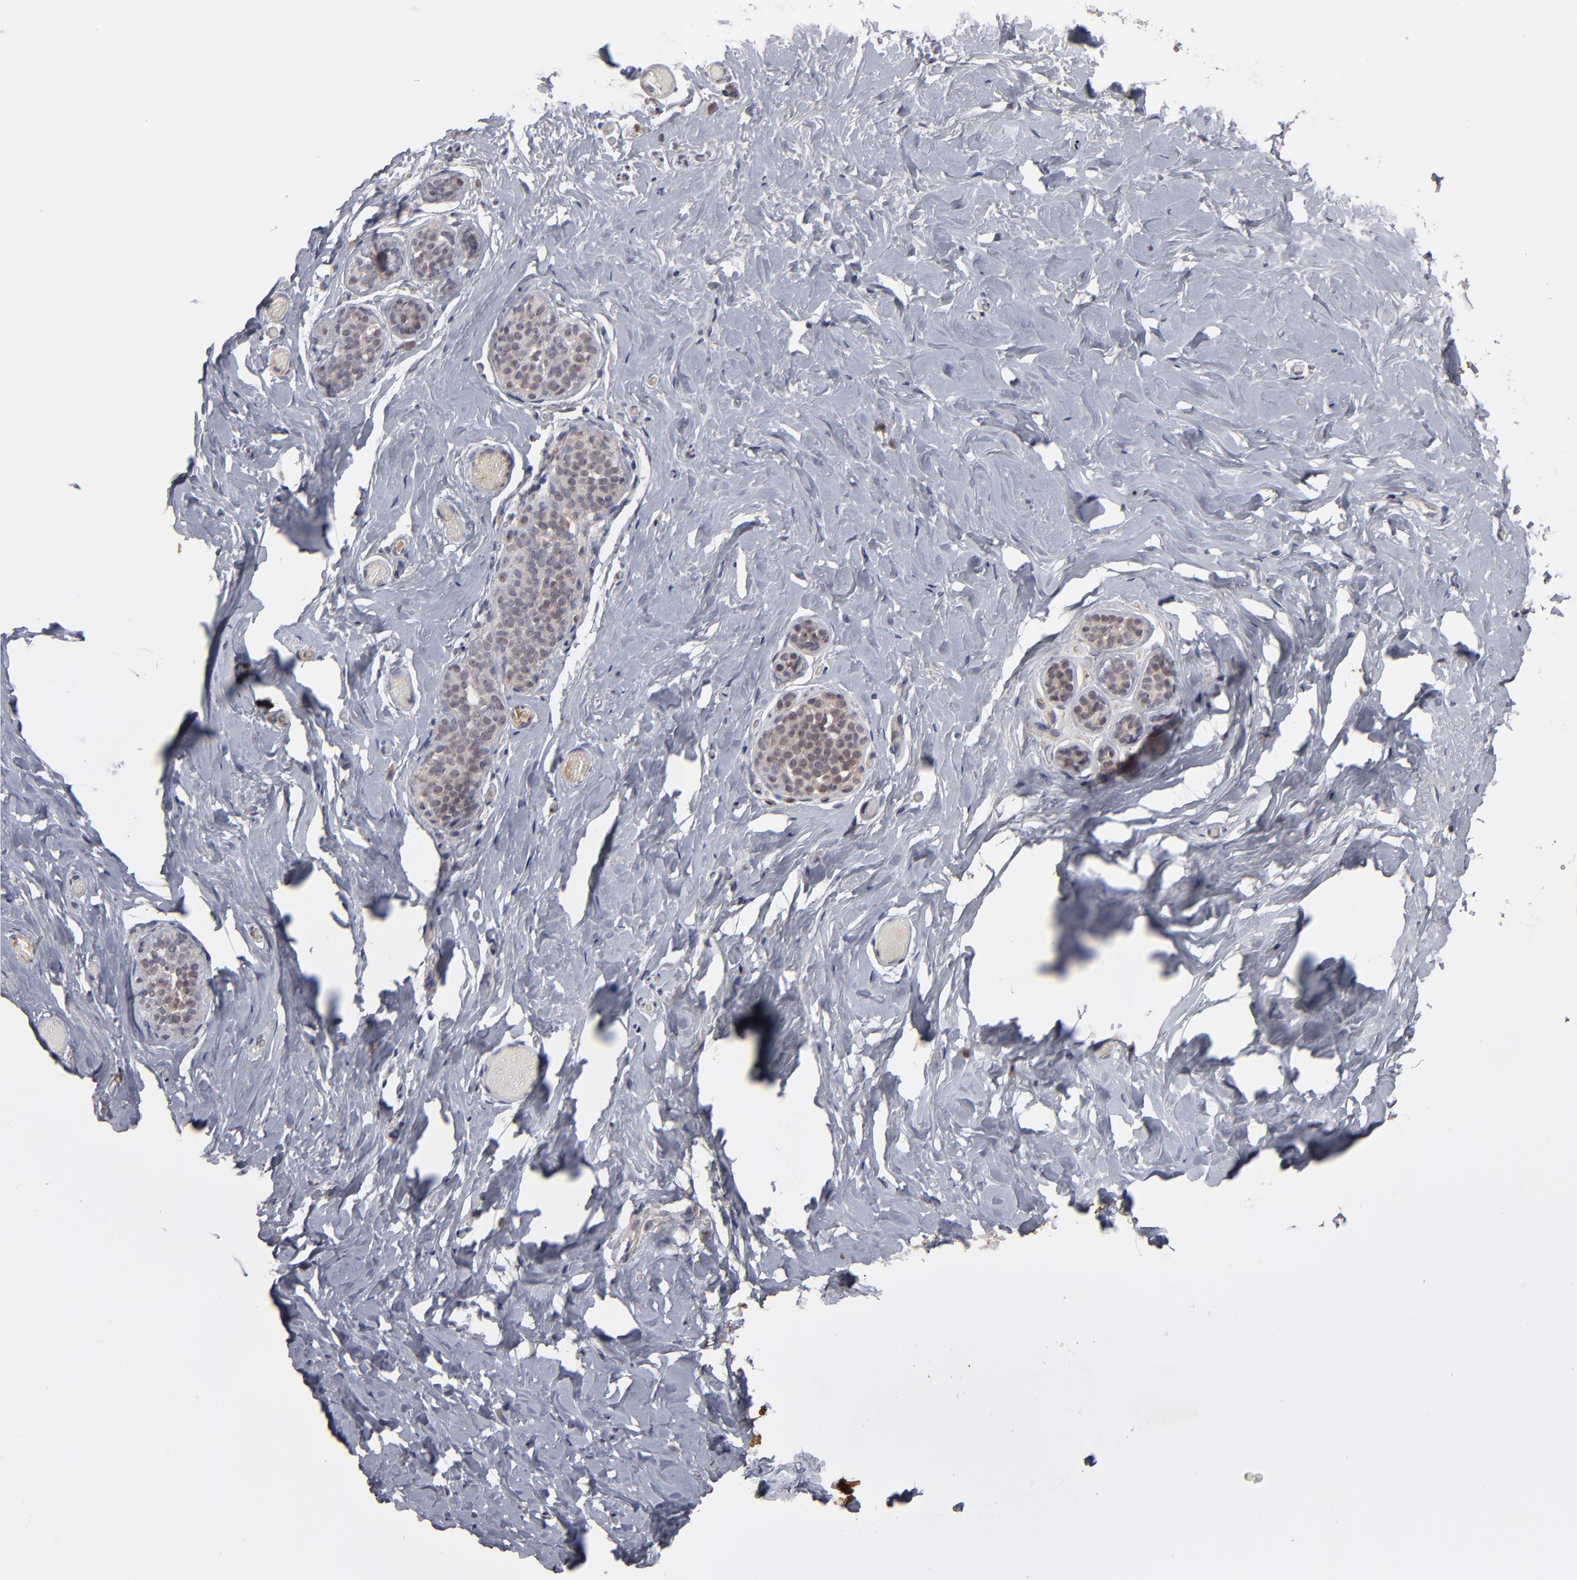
{"staining": {"intensity": "negative", "quantity": "none", "location": "none"}, "tissue": "breast", "cell_type": "Adipocytes", "image_type": "normal", "snomed": [{"axis": "morphology", "description": "Normal tissue, NOS"}, {"axis": "topography", "description": "Breast"}], "caption": "IHC histopathology image of benign breast stained for a protein (brown), which shows no staining in adipocytes.", "gene": "GLCCI1", "patient": {"sex": "female", "age": 75}}